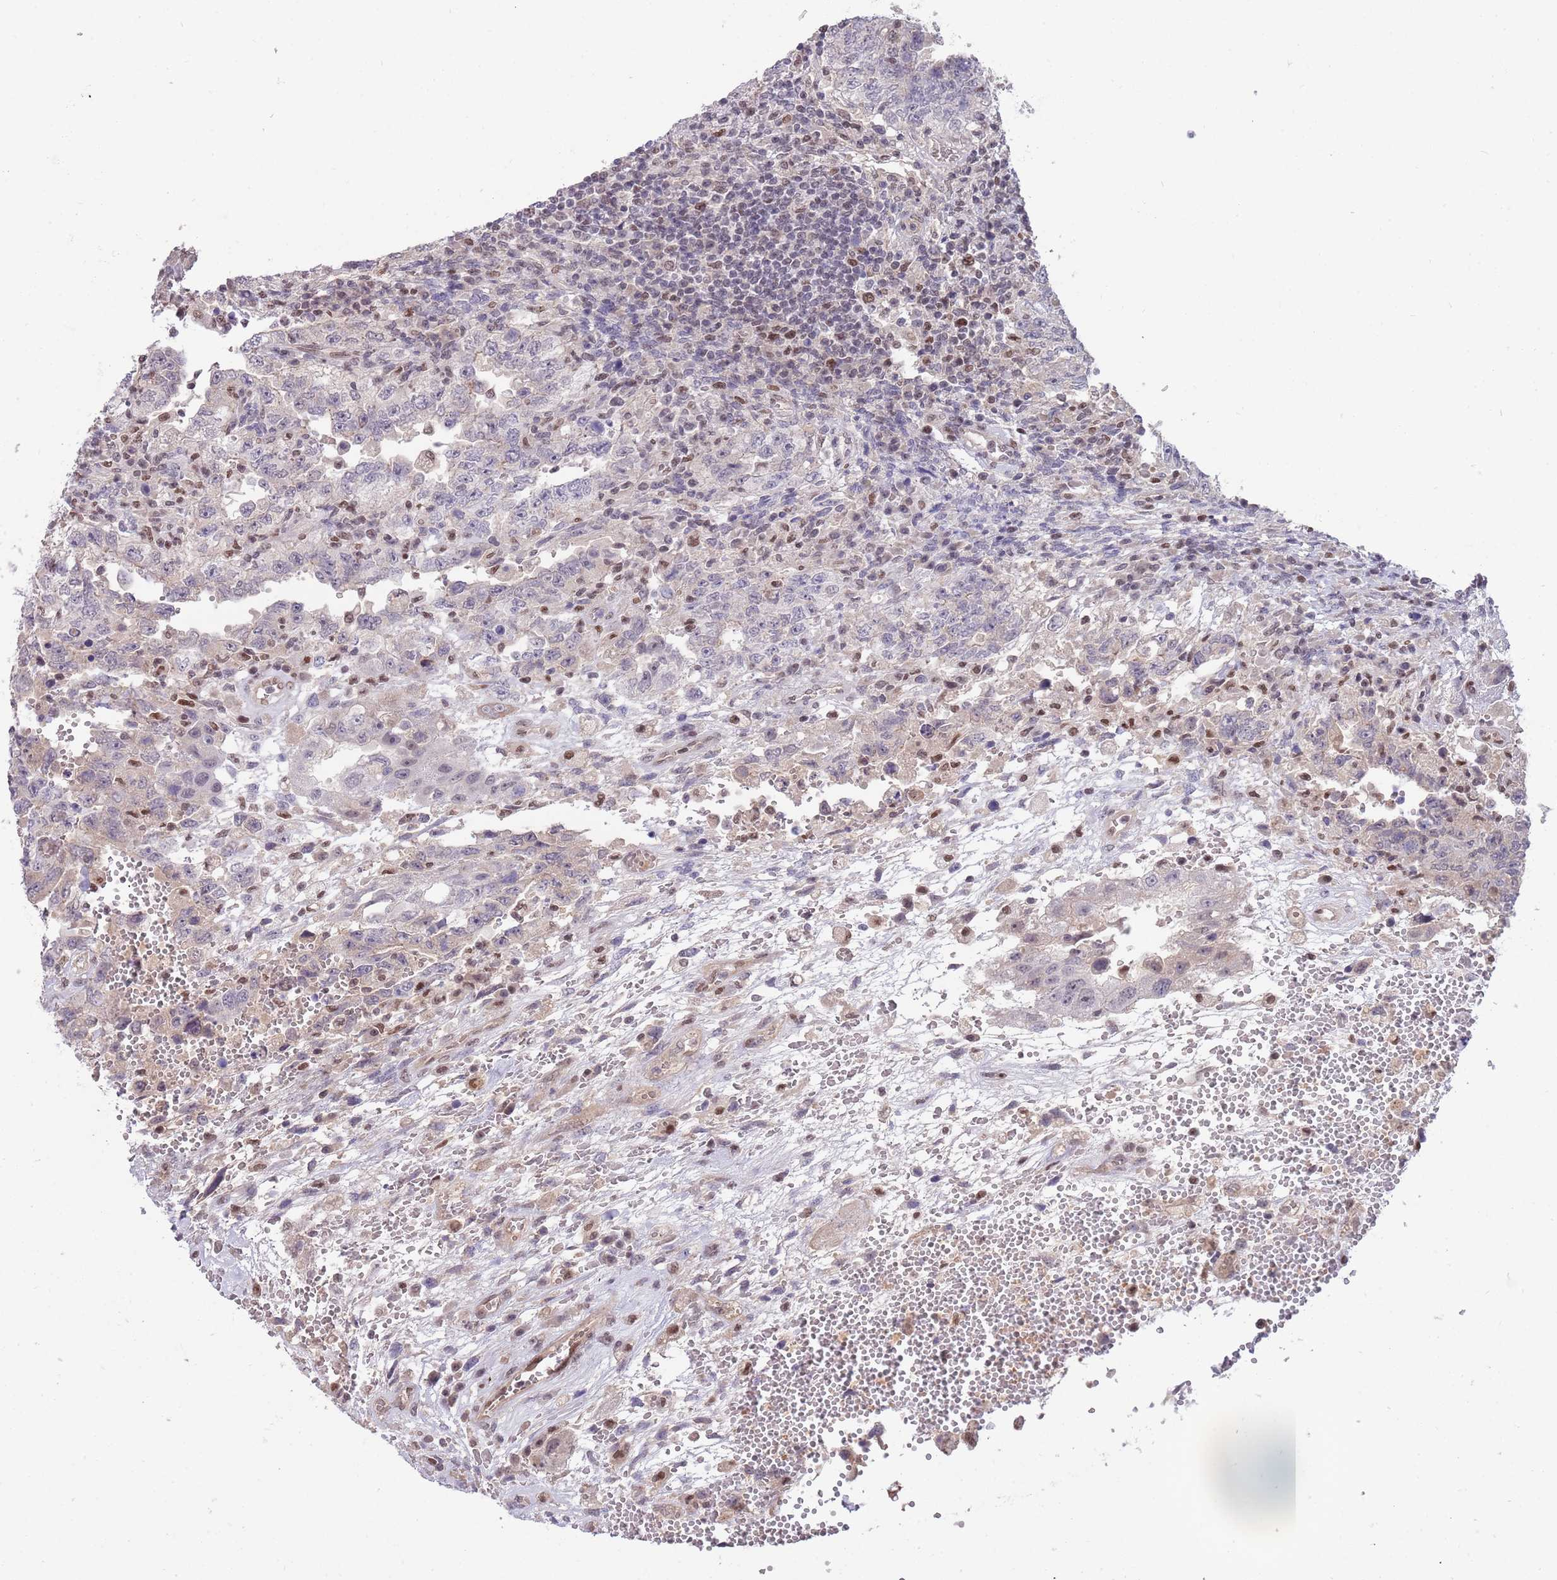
{"staining": {"intensity": "negative", "quantity": "none", "location": "none"}, "tissue": "testis cancer", "cell_type": "Tumor cells", "image_type": "cancer", "snomed": [{"axis": "morphology", "description": "Carcinoma, Embryonal, NOS"}, {"axis": "topography", "description": "Testis"}], "caption": "Tumor cells are negative for protein expression in human testis embryonal carcinoma.", "gene": "ZBTB7A", "patient": {"sex": "male", "age": 26}}